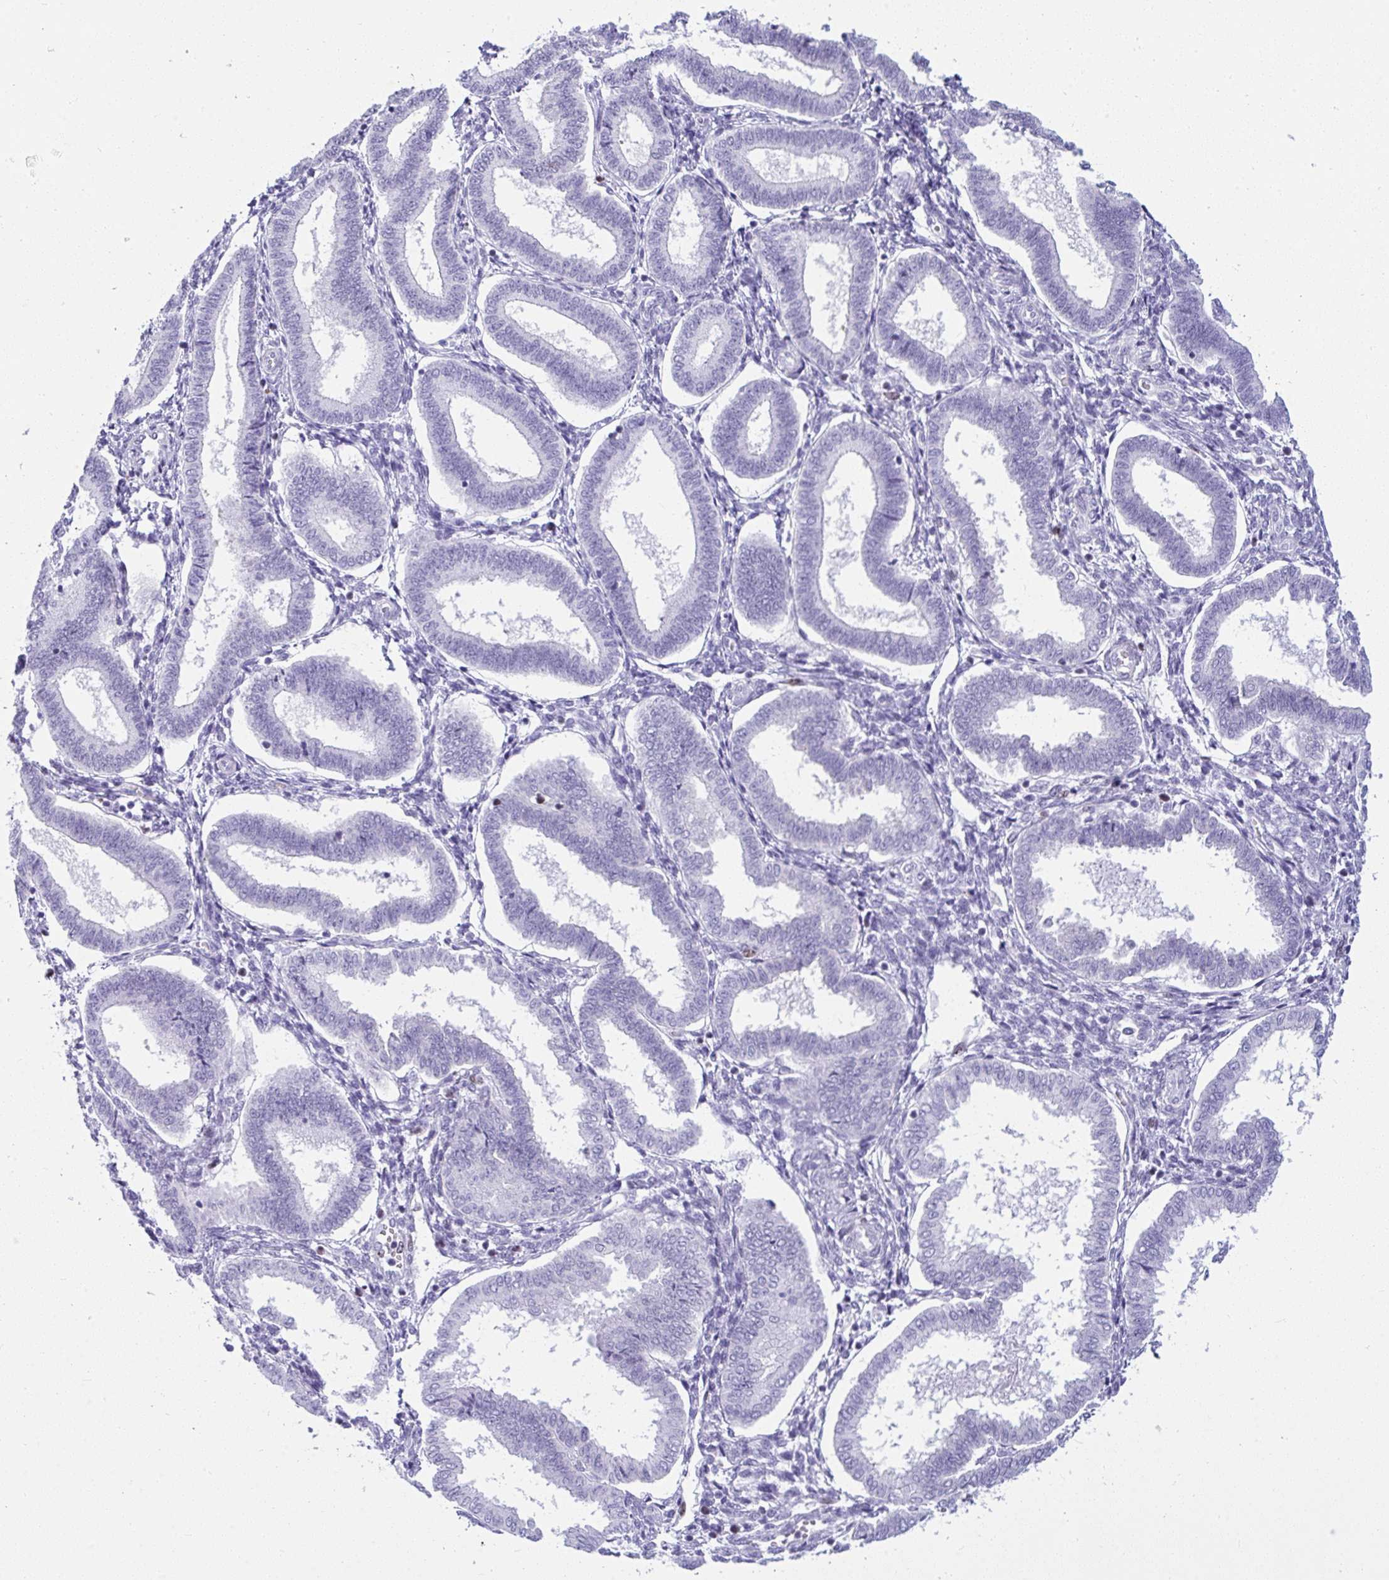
{"staining": {"intensity": "negative", "quantity": "none", "location": "none"}, "tissue": "endometrium", "cell_type": "Cells in endometrial stroma", "image_type": "normal", "snomed": [{"axis": "morphology", "description": "Normal tissue, NOS"}, {"axis": "topography", "description": "Endometrium"}], "caption": "High power microscopy image of an immunohistochemistry (IHC) micrograph of normal endometrium, revealing no significant expression in cells in endometrial stroma. (DAB (3,3'-diaminobenzidine) immunohistochemistry (IHC) visualized using brightfield microscopy, high magnification).", "gene": "SUZ12", "patient": {"sex": "female", "age": 24}}